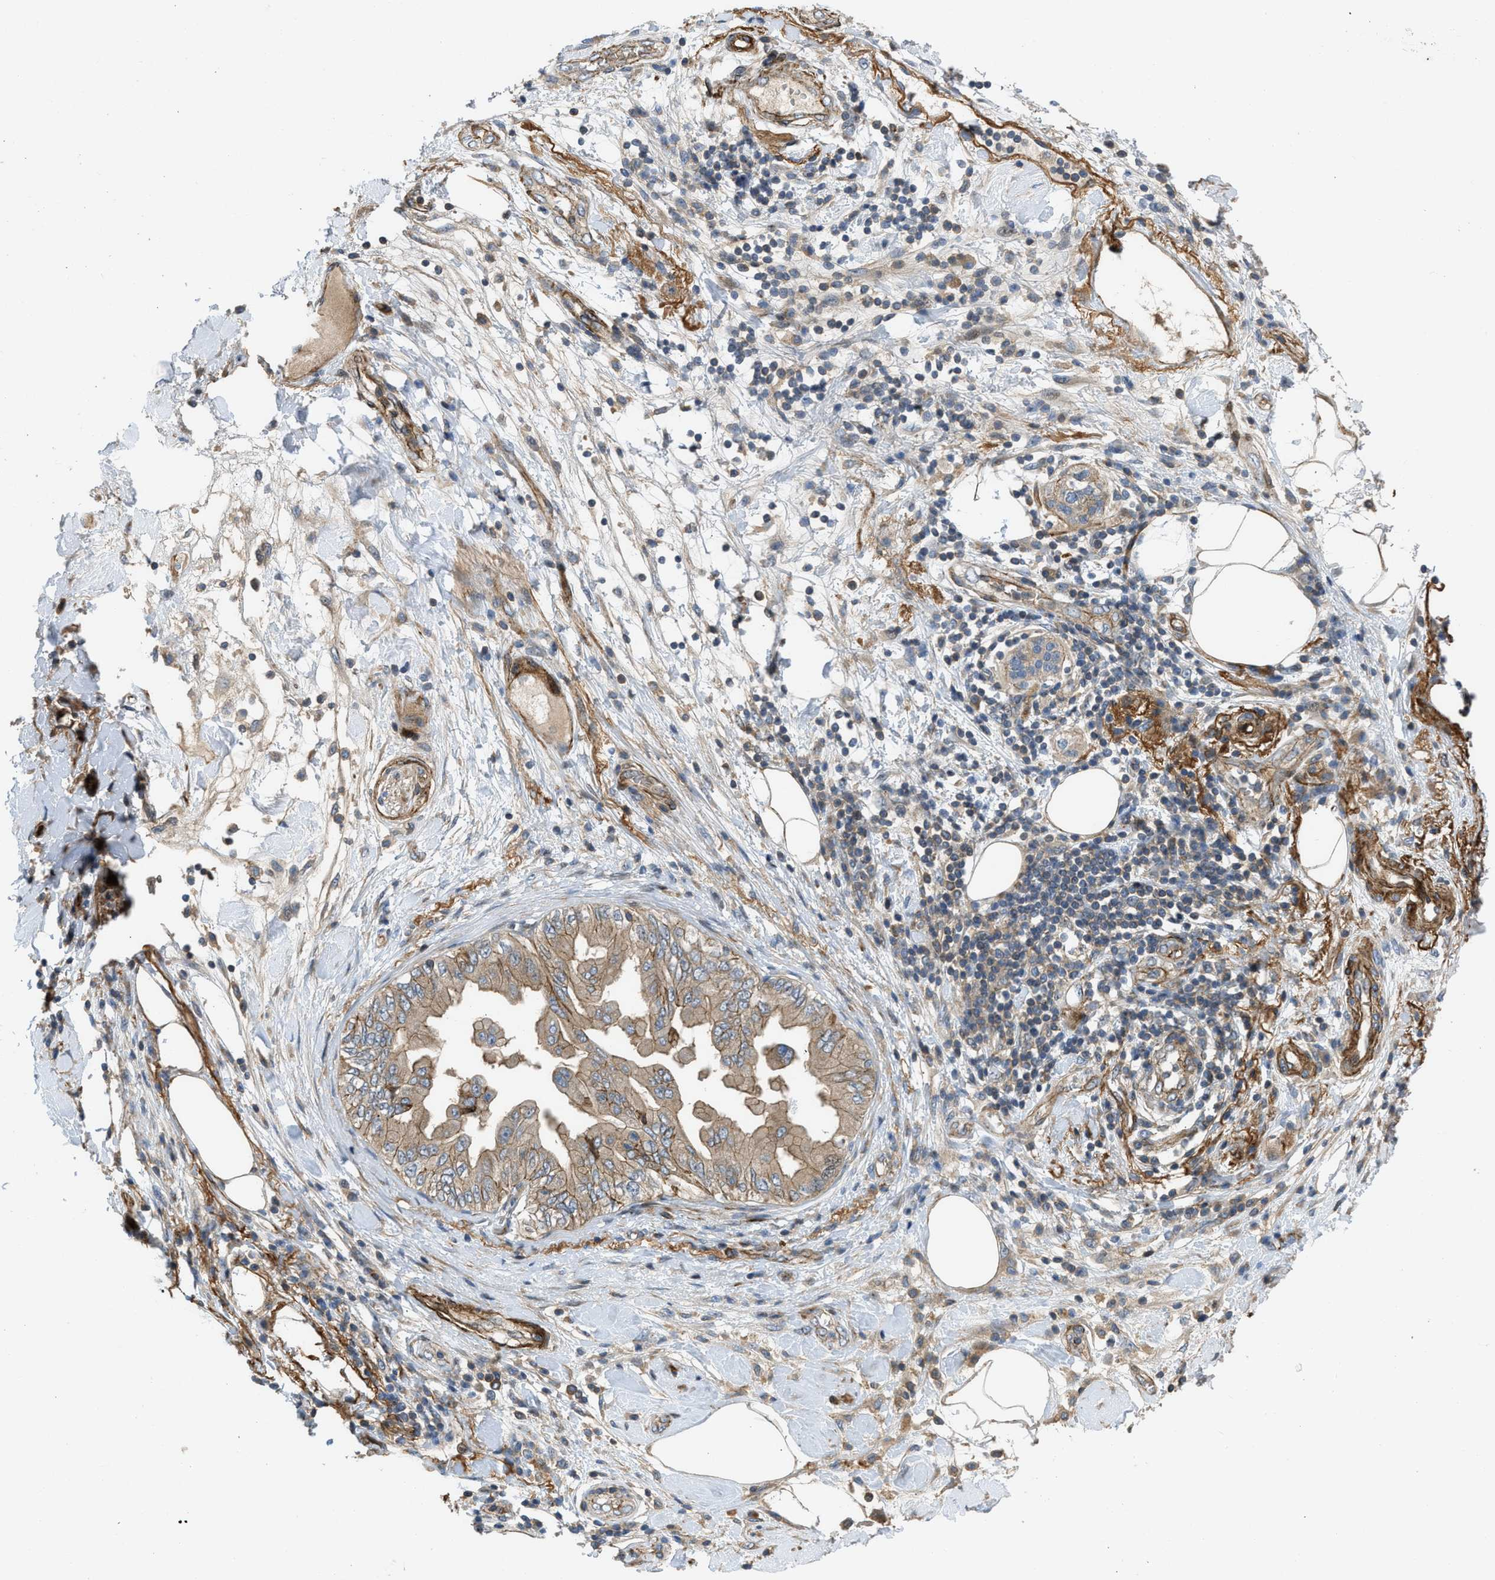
{"staining": {"intensity": "moderate", "quantity": ">75%", "location": "cytoplasmic/membranous"}, "tissue": "adipose tissue", "cell_type": "Adipocytes", "image_type": "normal", "snomed": [{"axis": "morphology", "description": "Normal tissue, NOS"}, {"axis": "morphology", "description": "Adenocarcinoma, NOS"}, {"axis": "topography", "description": "Duodenum"}, {"axis": "topography", "description": "Peripheral nerve tissue"}], "caption": "Adipocytes display moderate cytoplasmic/membranous staining in approximately >75% of cells in normal adipose tissue. (Stains: DAB in brown, nuclei in blue, Microscopy: brightfield microscopy at high magnification).", "gene": "NYNRIN", "patient": {"sex": "female", "age": 60}}